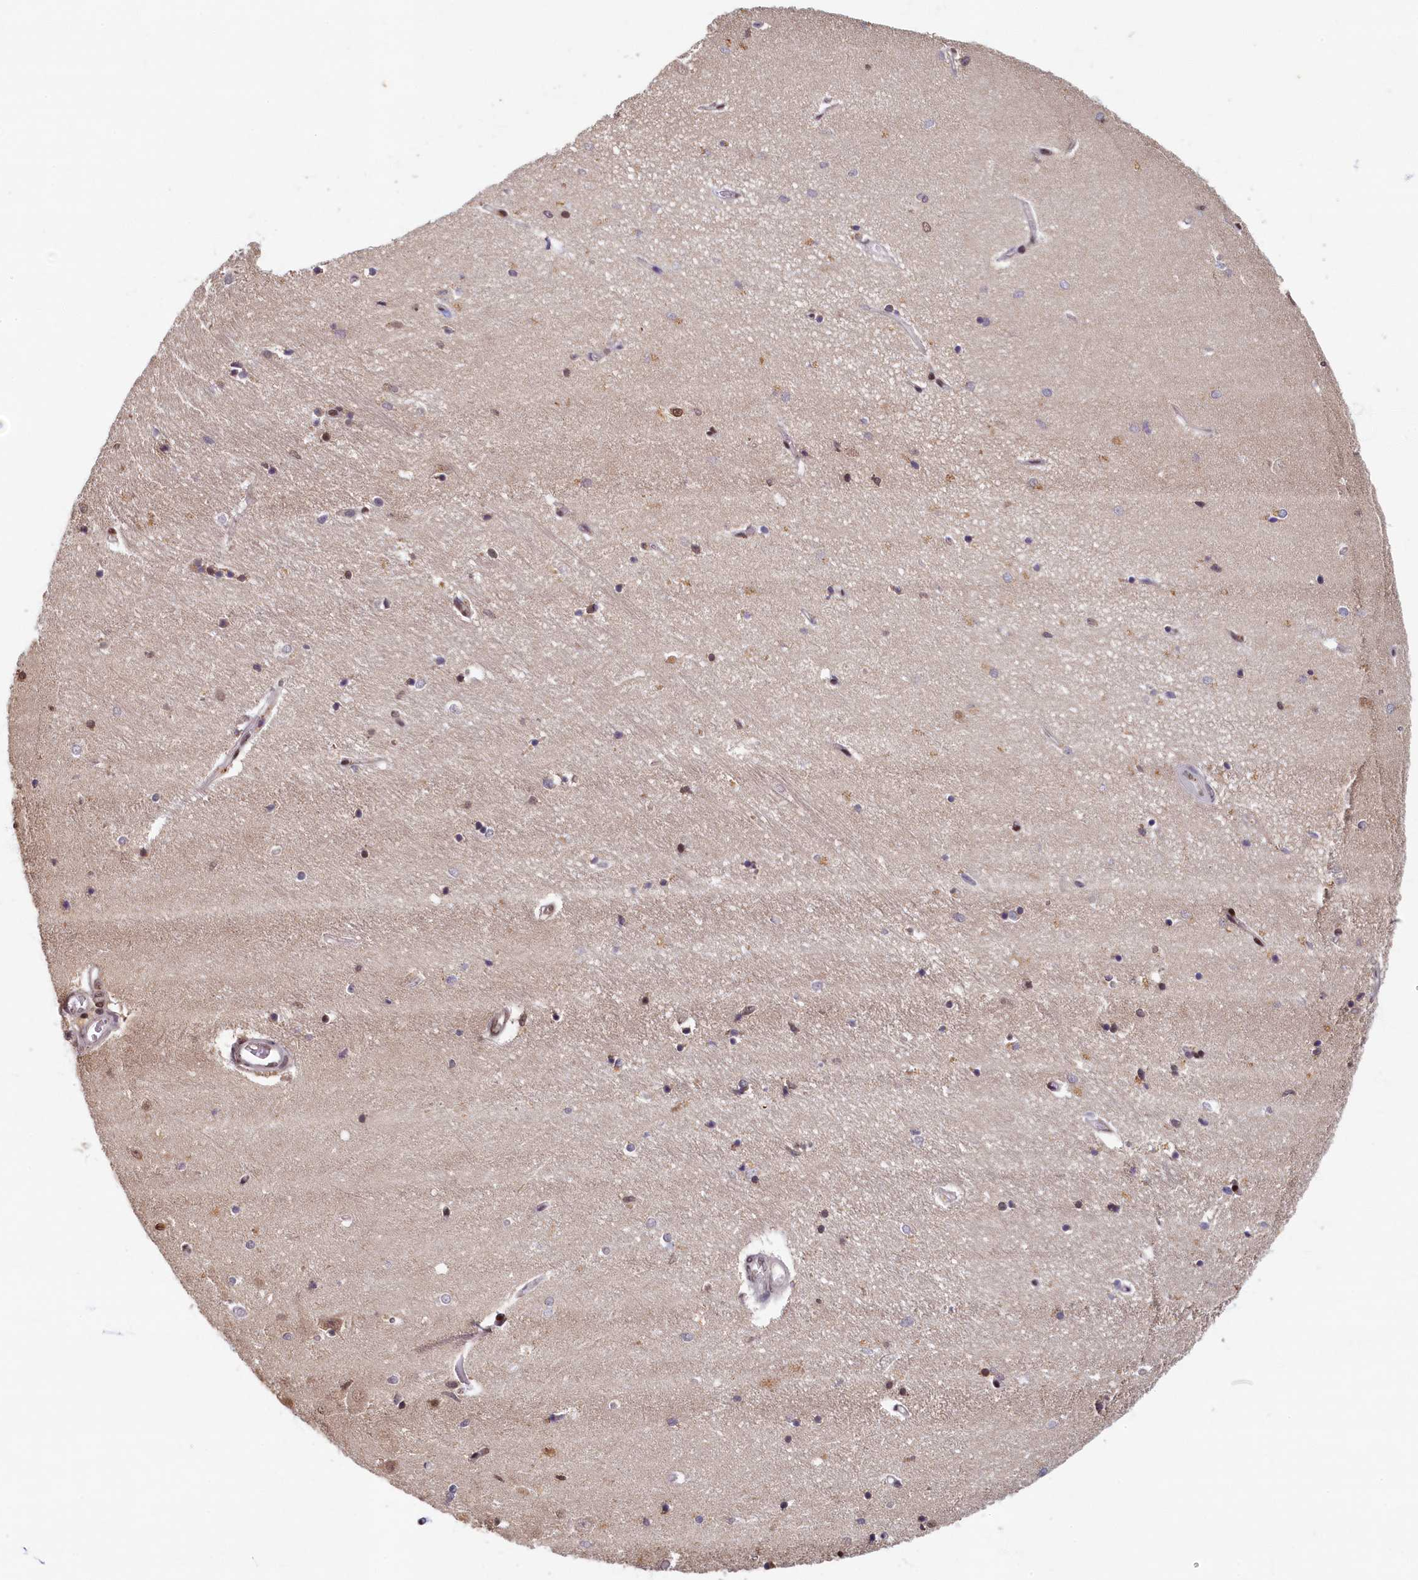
{"staining": {"intensity": "moderate", "quantity": "<25%", "location": "nuclear"}, "tissue": "hippocampus", "cell_type": "Glial cells", "image_type": "normal", "snomed": [{"axis": "morphology", "description": "Normal tissue, NOS"}, {"axis": "topography", "description": "Hippocampus"}], "caption": "Protein staining of benign hippocampus displays moderate nuclear positivity in about <25% of glial cells. (Brightfield microscopy of DAB IHC at high magnification).", "gene": "CKAP2L", "patient": {"sex": "female", "age": 64}}